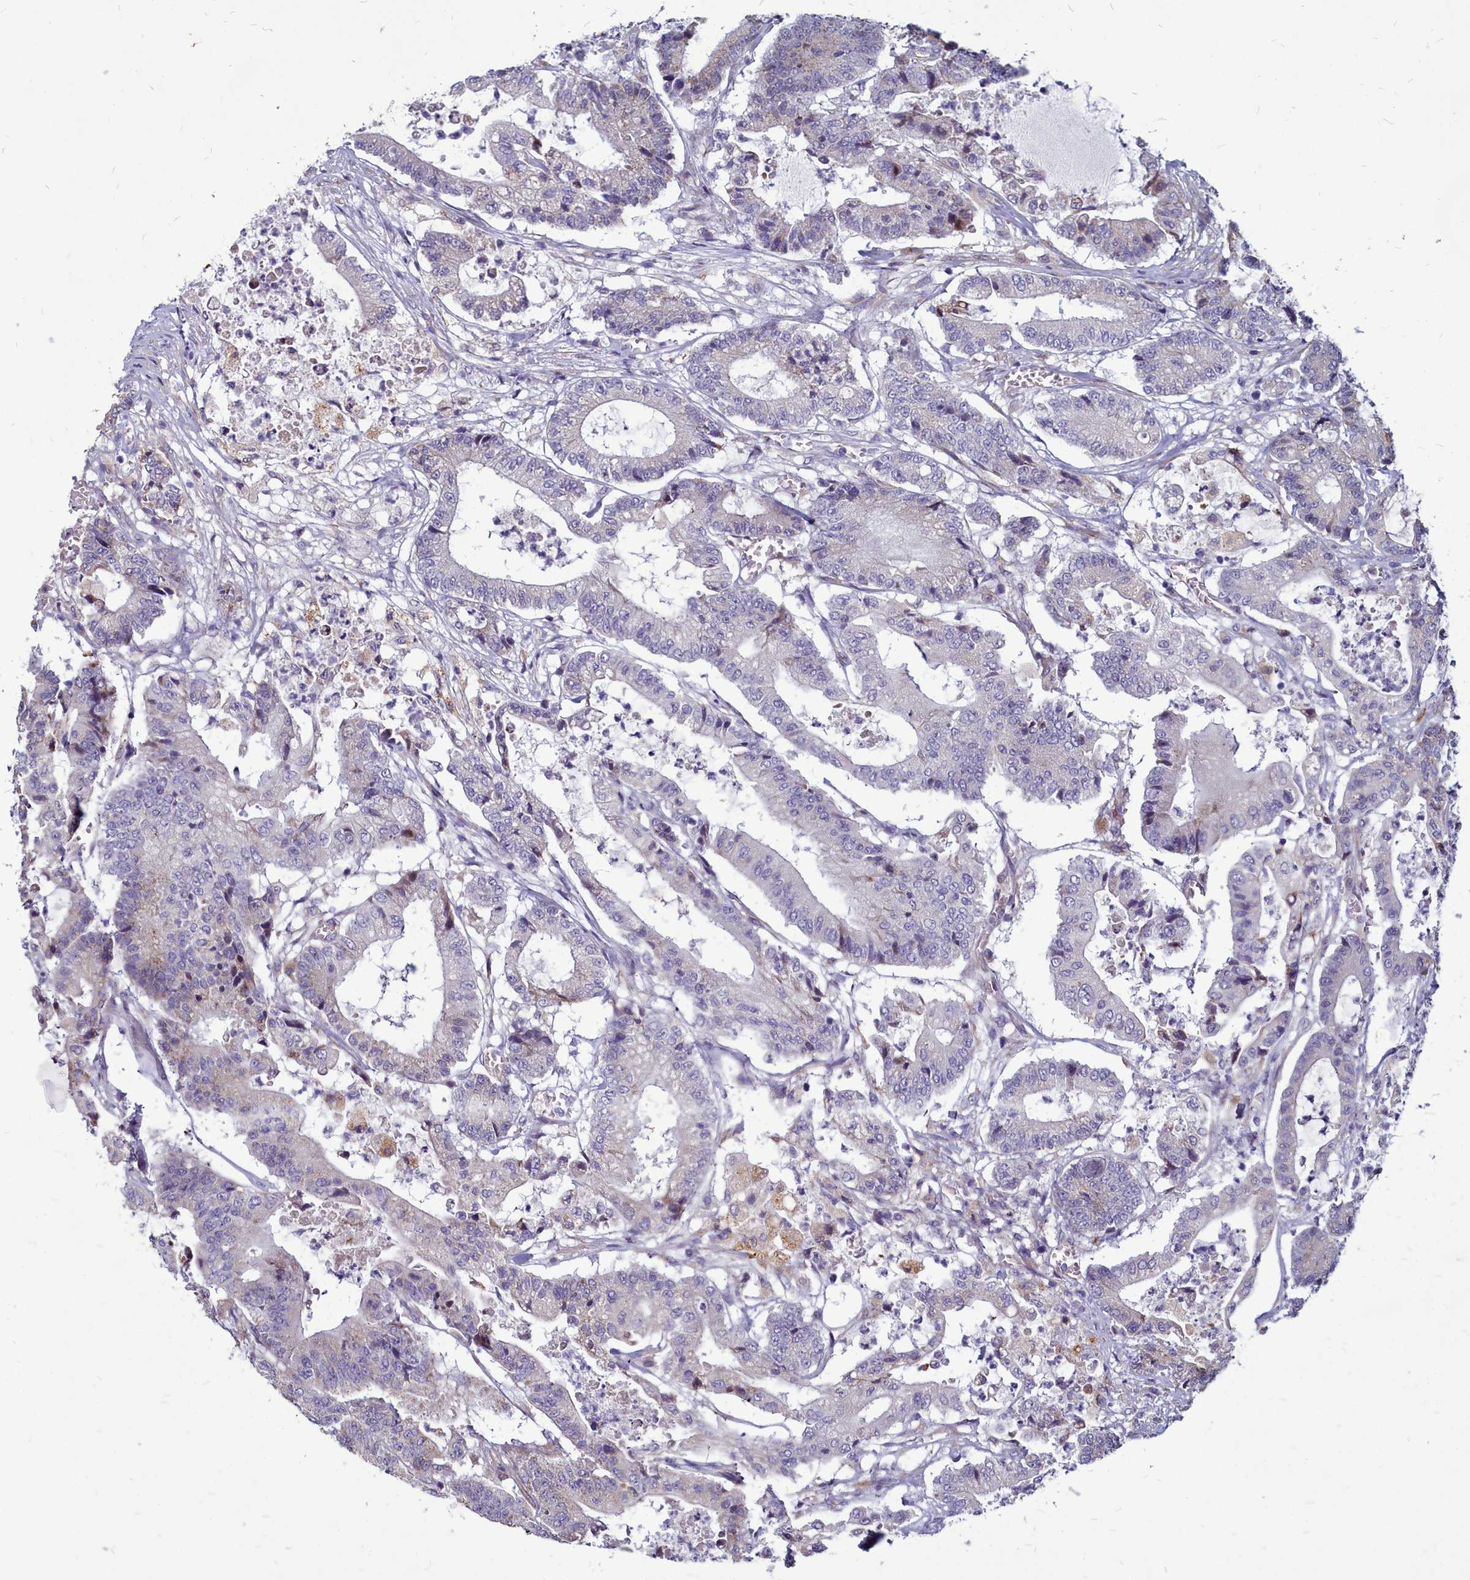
{"staining": {"intensity": "weak", "quantity": "<25%", "location": "cytoplasmic/membranous"}, "tissue": "colorectal cancer", "cell_type": "Tumor cells", "image_type": "cancer", "snomed": [{"axis": "morphology", "description": "Adenocarcinoma, NOS"}, {"axis": "topography", "description": "Colon"}], "caption": "Tumor cells show no significant expression in colorectal cancer (adenocarcinoma).", "gene": "SMPD4", "patient": {"sex": "female", "age": 84}}